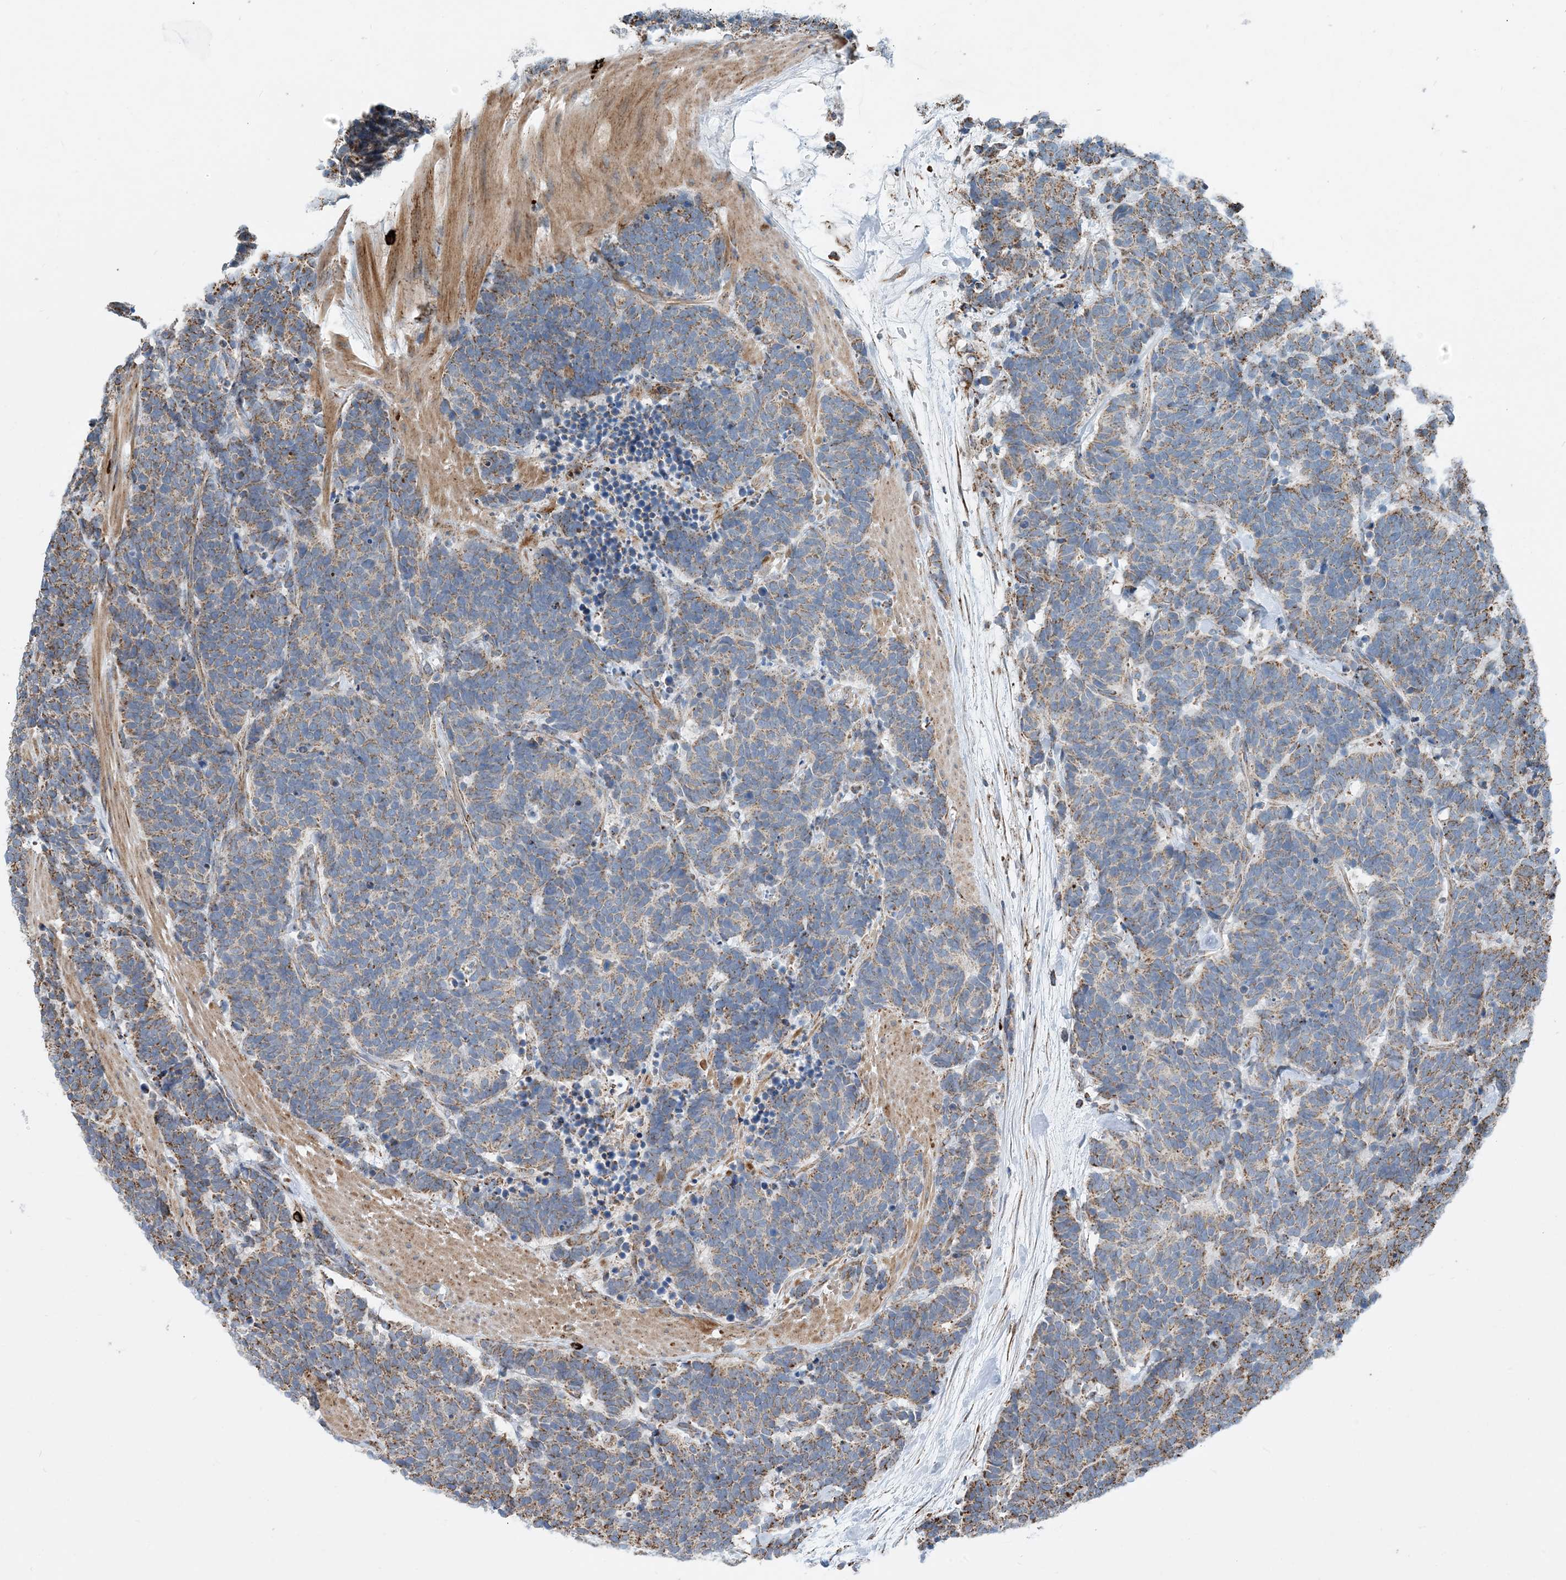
{"staining": {"intensity": "moderate", "quantity": "25%-75%", "location": "cytoplasmic/membranous"}, "tissue": "carcinoid", "cell_type": "Tumor cells", "image_type": "cancer", "snomed": [{"axis": "morphology", "description": "Carcinoma, NOS"}, {"axis": "morphology", "description": "Carcinoid, malignant, NOS"}, {"axis": "topography", "description": "Urinary bladder"}], "caption": "Immunohistochemical staining of human malignant carcinoid reveals moderate cytoplasmic/membranous protein positivity in approximately 25%-75% of tumor cells.", "gene": "PCDHGA1", "patient": {"sex": "male", "age": 57}}